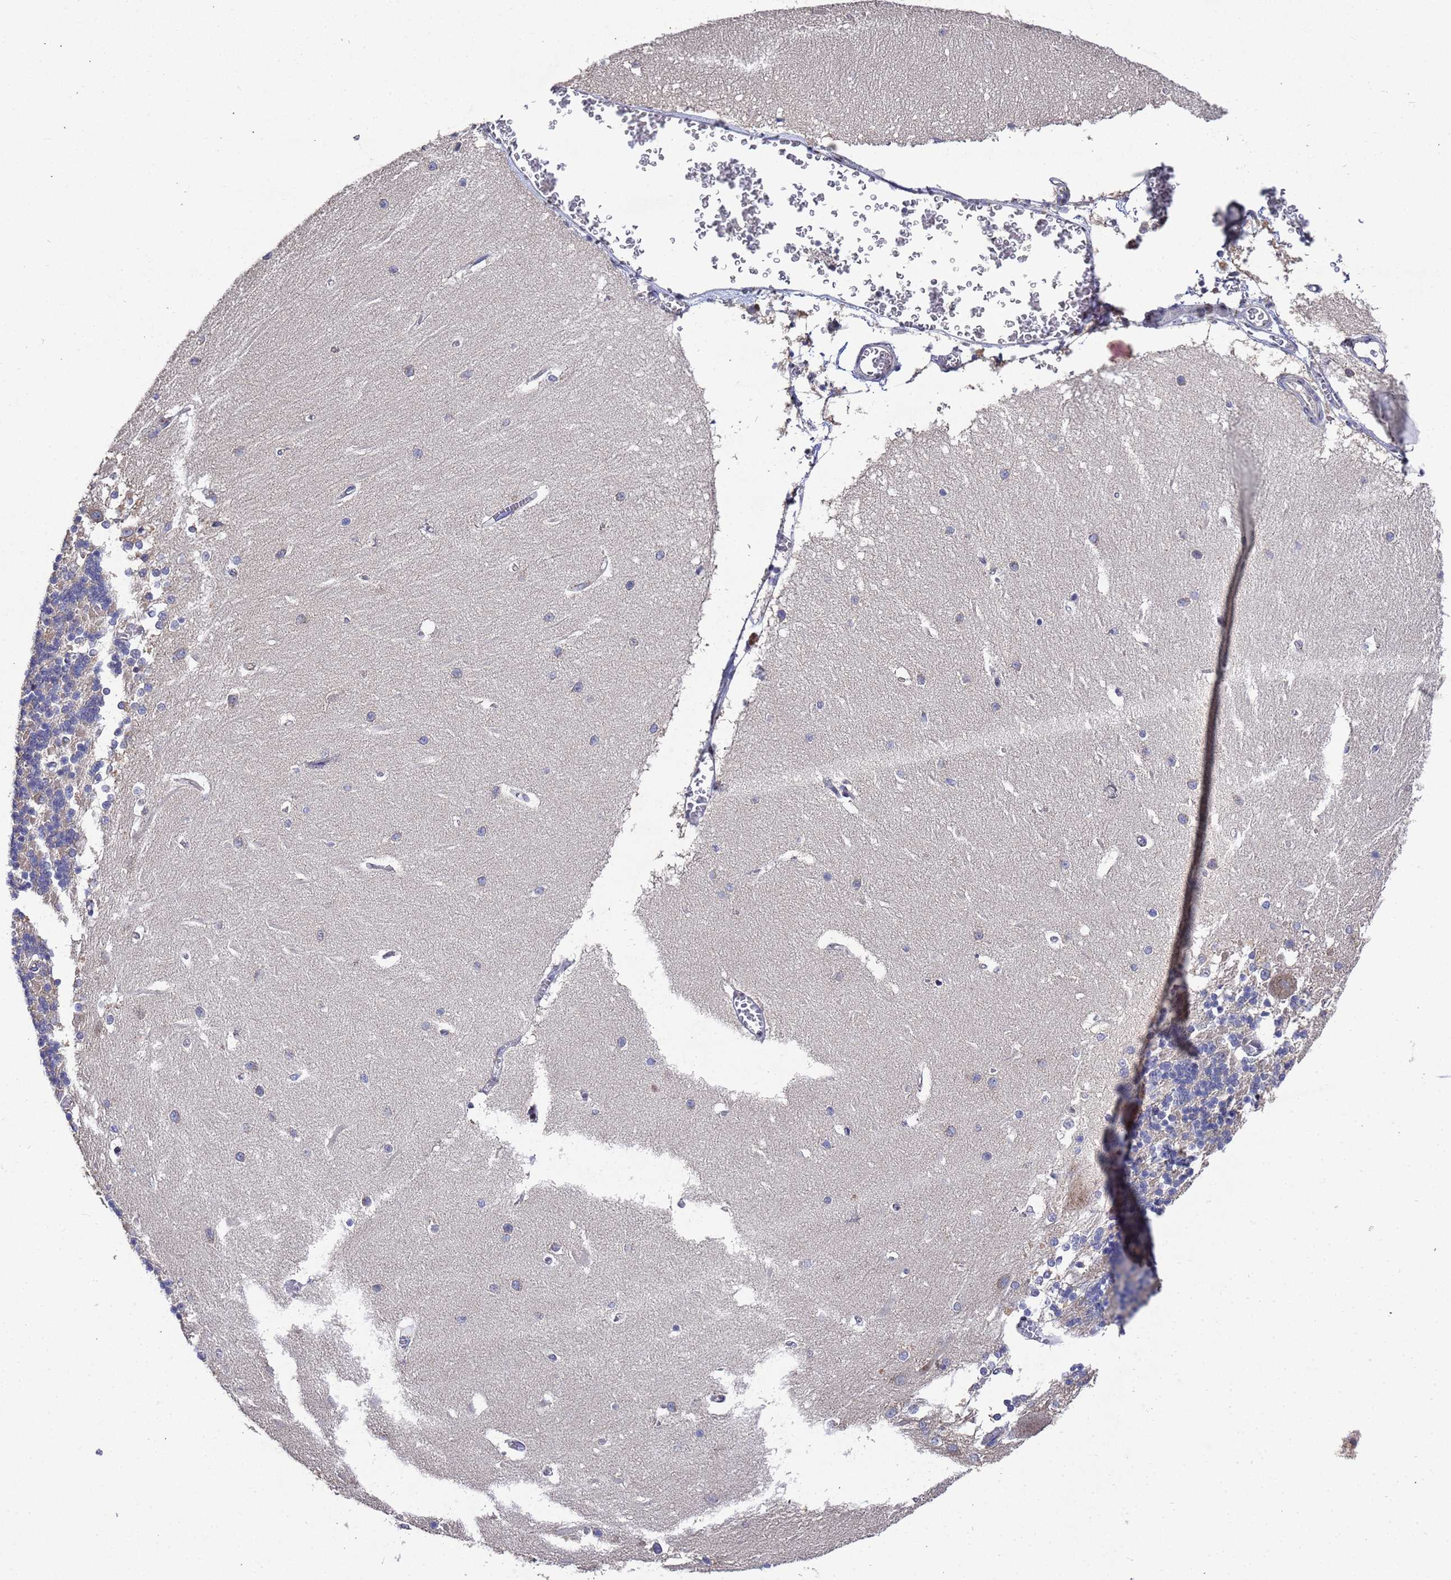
{"staining": {"intensity": "negative", "quantity": "none", "location": "none"}, "tissue": "cerebellum", "cell_type": "Cells in granular layer", "image_type": "normal", "snomed": [{"axis": "morphology", "description": "Normal tissue, NOS"}, {"axis": "topography", "description": "Cerebellum"}], "caption": "A high-resolution micrograph shows immunohistochemistry (IHC) staining of unremarkable cerebellum, which exhibits no significant staining in cells in granular layer. (Immunohistochemistry (ihc), brightfield microscopy, high magnification).", "gene": "NSUN6", "patient": {"sex": "male", "age": 37}}